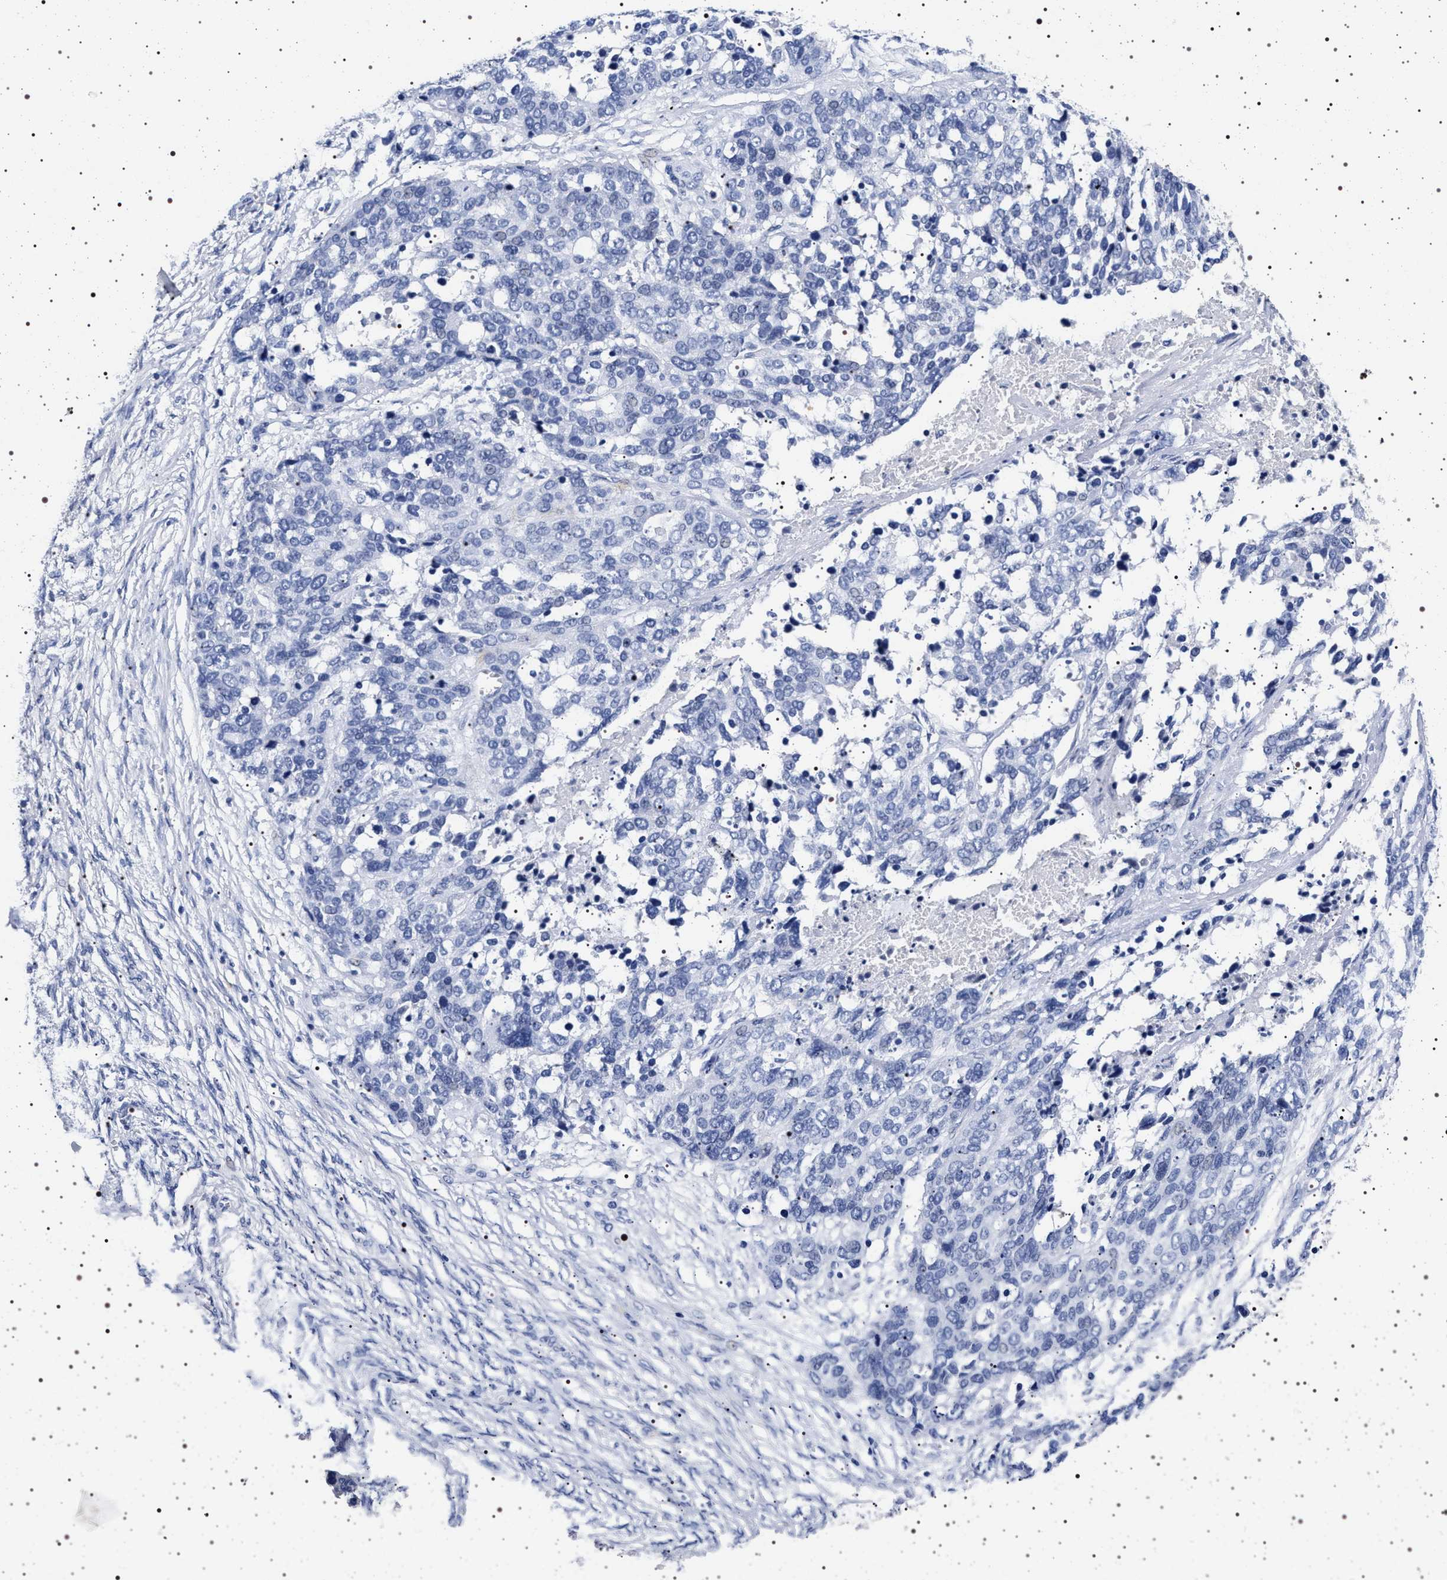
{"staining": {"intensity": "negative", "quantity": "none", "location": "none"}, "tissue": "ovarian cancer", "cell_type": "Tumor cells", "image_type": "cancer", "snomed": [{"axis": "morphology", "description": "Cystadenocarcinoma, serous, NOS"}, {"axis": "topography", "description": "Ovary"}], "caption": "Immunohistochemistry histopathology image of neoplastic tissue: human ovarian cancer (serous cystadenocarcinoma) stained with DAB (3,3'-diaminobenzidine) exhibits no significant protein positivity in tumor cells.", "gene": "MAPK10", "patient": {"sex": "female", "age": 44}}